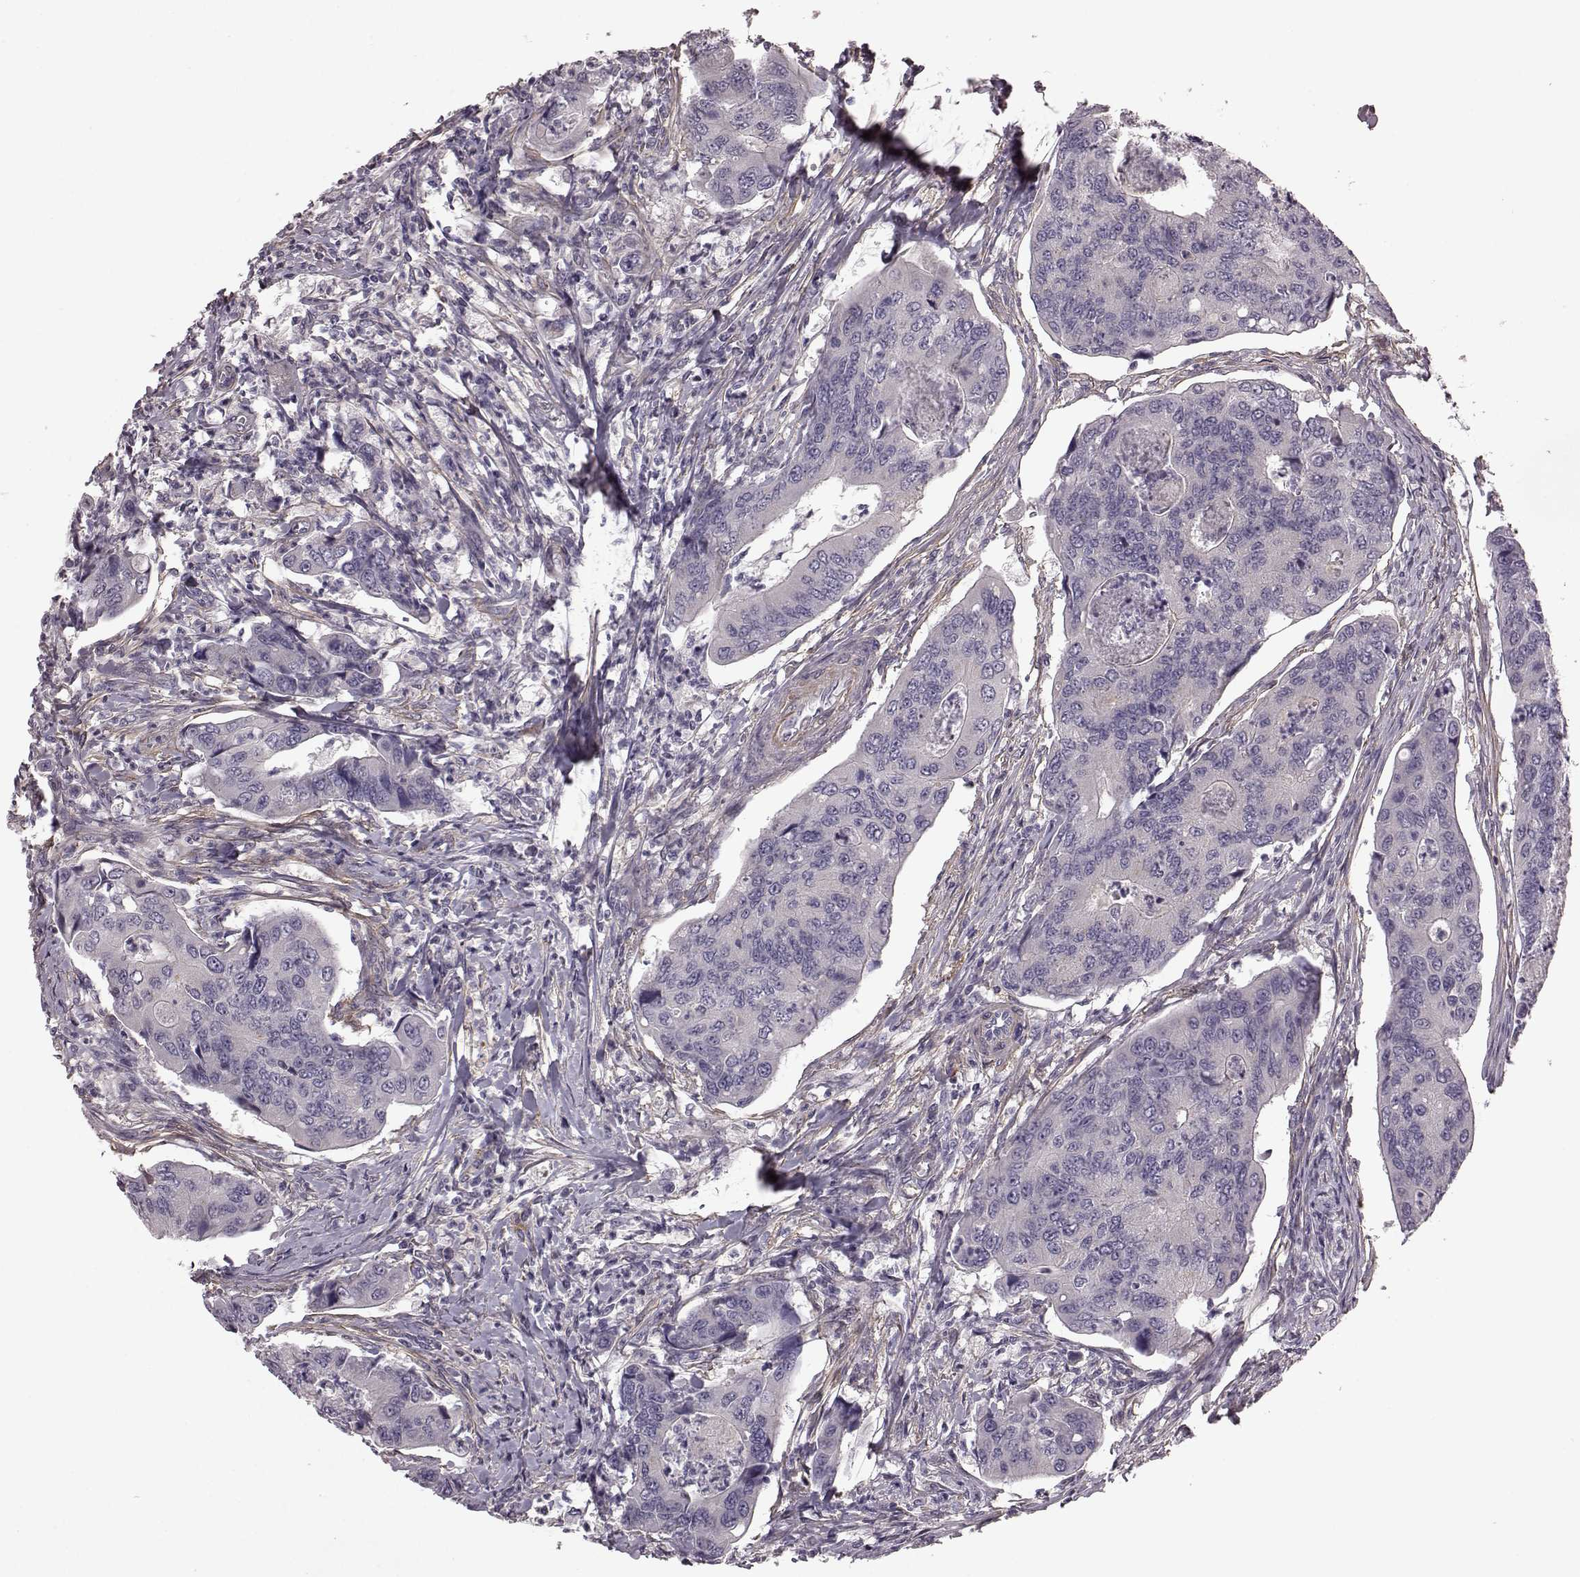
{"staining": {"intensity": "negative", "quantity": "none", "location": "none"}, "tissue": "colorectal cancer", "cell_type": "Tumor cells", "image_type": "cancer", "snomed": [{"axis": "morphology", "description": "Adenocarcinoma, NOS"}, {"axis": "topography", "description": "Colon"}], "caption": "Micrograph shows no protein expression in tumor cells of colorectal cancer (adenocarcinoma) tissue.", "gene": "GRK1", "patient": {"sex": "female", "age": 67}}